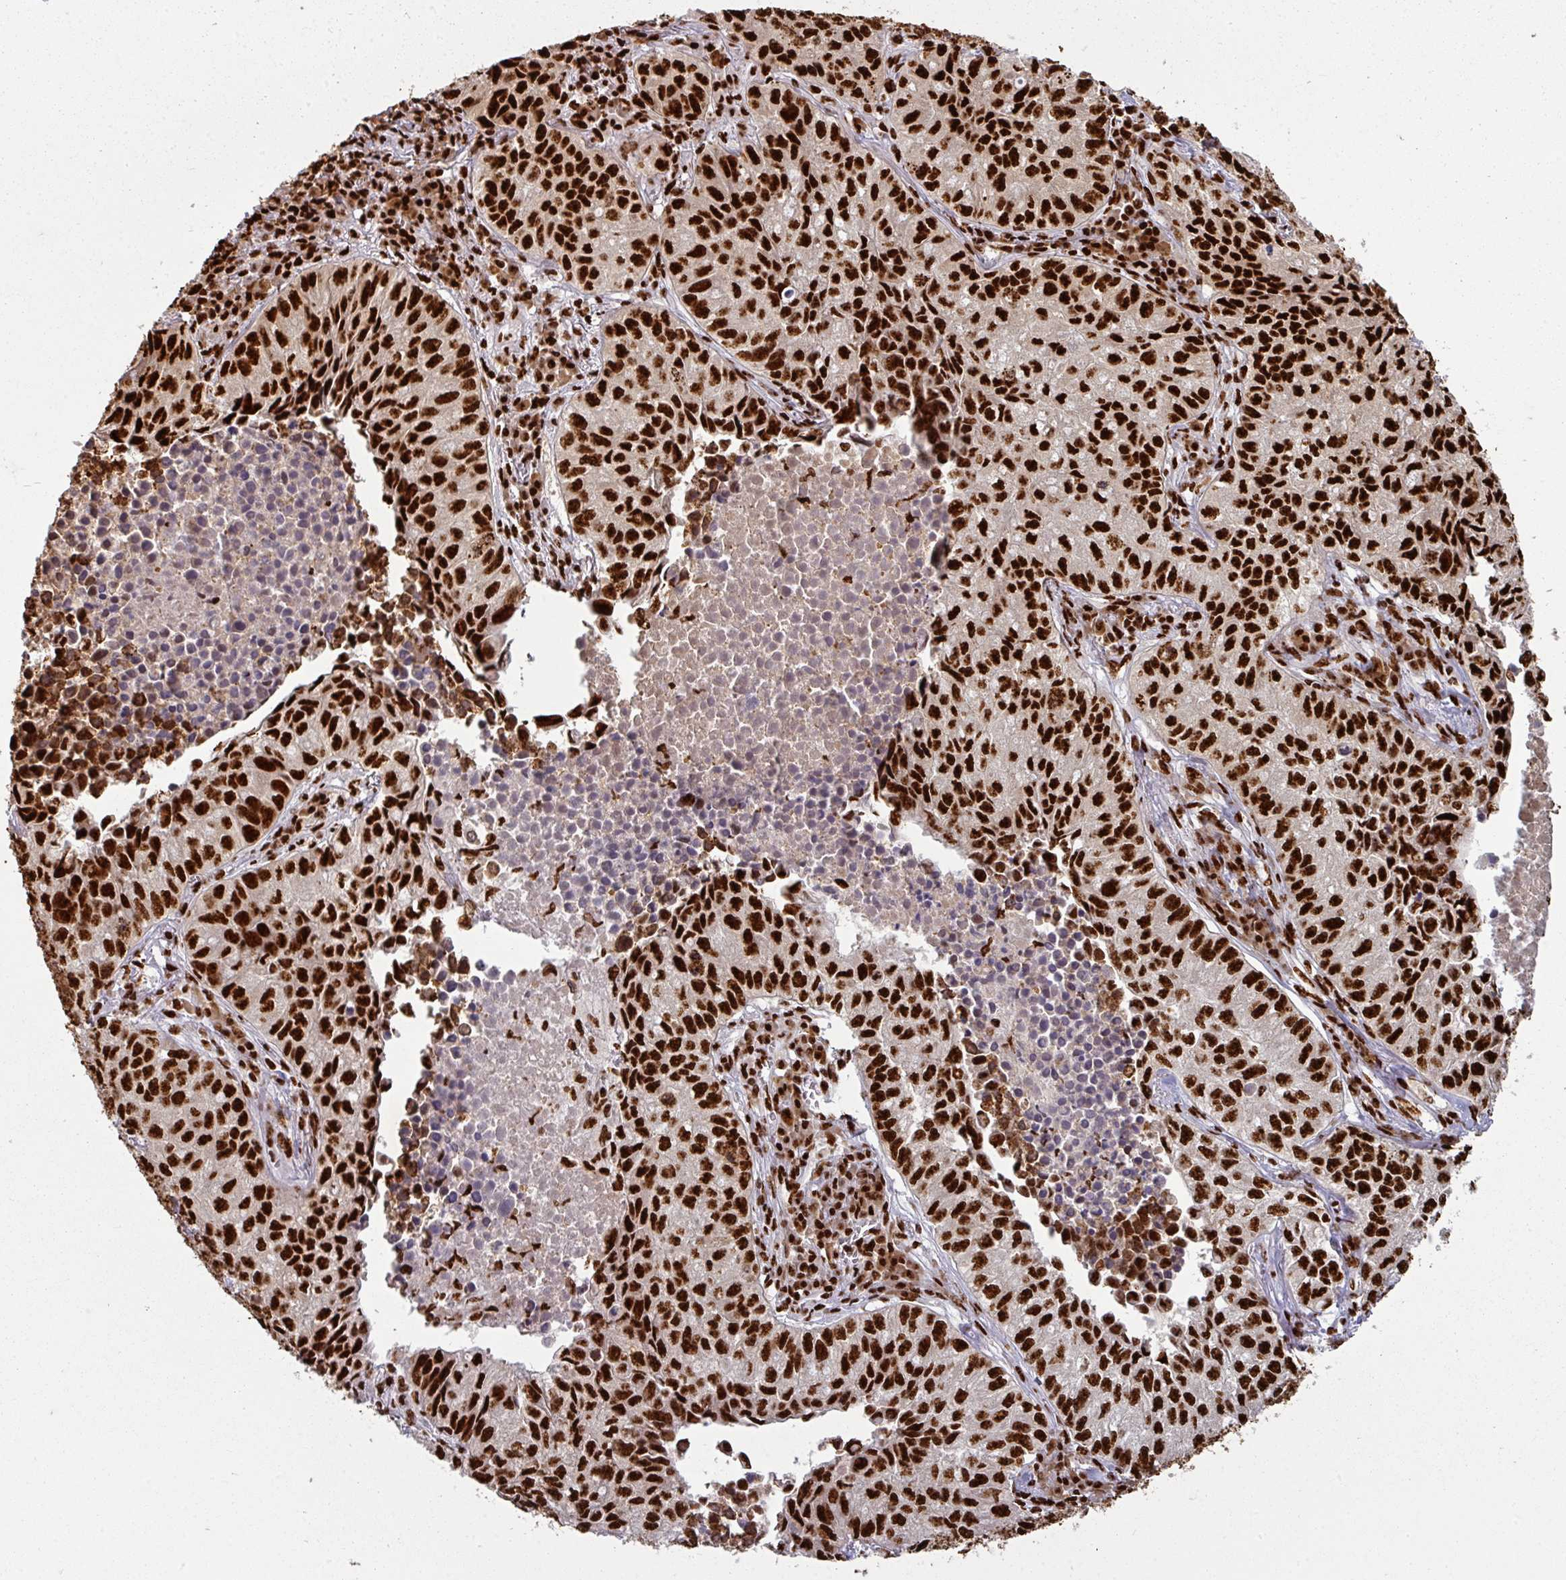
{"staining": {"intensity": "strong", "quantity": ">75%", "location": "nuclear"}, "tissue": "lung cancer", "cell_type": "Tumor cells", "image_type": "cancer", "snomed": [{"axis": "morphology", "description": "Adenocarcinoma, NOS"}, {"axis": "topography", "description": "Lung"}], "caption": "A high amount of strong nuclear staining is identified in about >75% of tumor cells in lung cancer tissue.", "gene": "SIK3", "patient": {"sex": "female", "age": 50}}